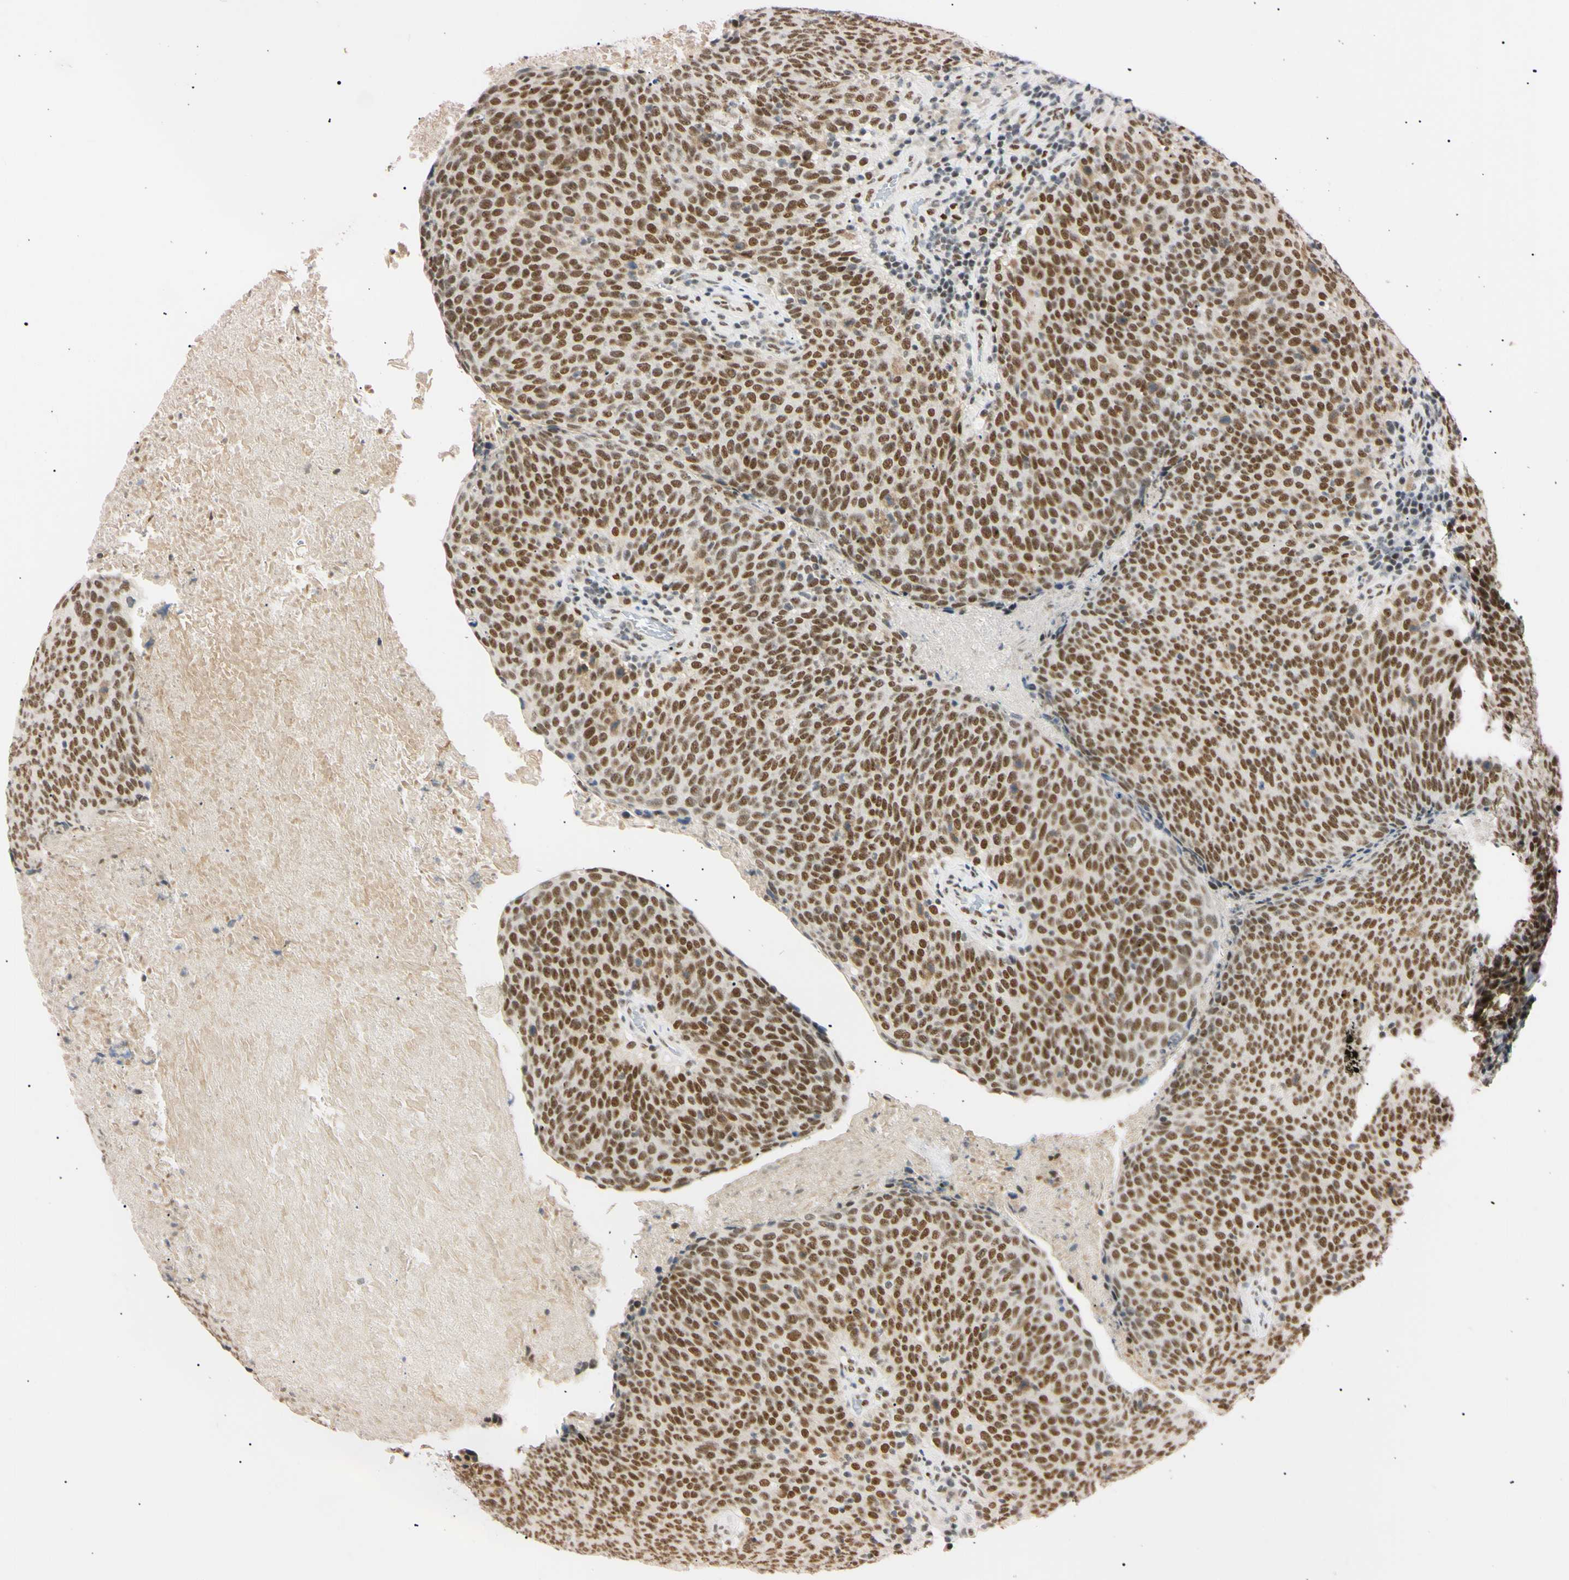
{"staining": {"intensity": "moderate", "quantity": ">75%", "location": "nuclear"}, "tissue": "head and neck cancer", "cell_type": "Tumor cells", "image_type": "cancer", "snomed": [{"axis": "morphology", "description": "Squamous cell carcinoma, NOS"}, {"axis": "morphology", "description": "Squamous cell carcinoma, metastatic, NOS"}, {"axis": "topography", "description": "Lymph node"}, {"axis": "topography", "description": "Head-Neck"}], "caption": "Immunohistochemical staining of head and neck cancer demonstrates medium levels of moderate nuclear expression in approximately >75% of tumor cells.", "gene": "ZNF134", "patient": {"sex": "male", "age": 62}}